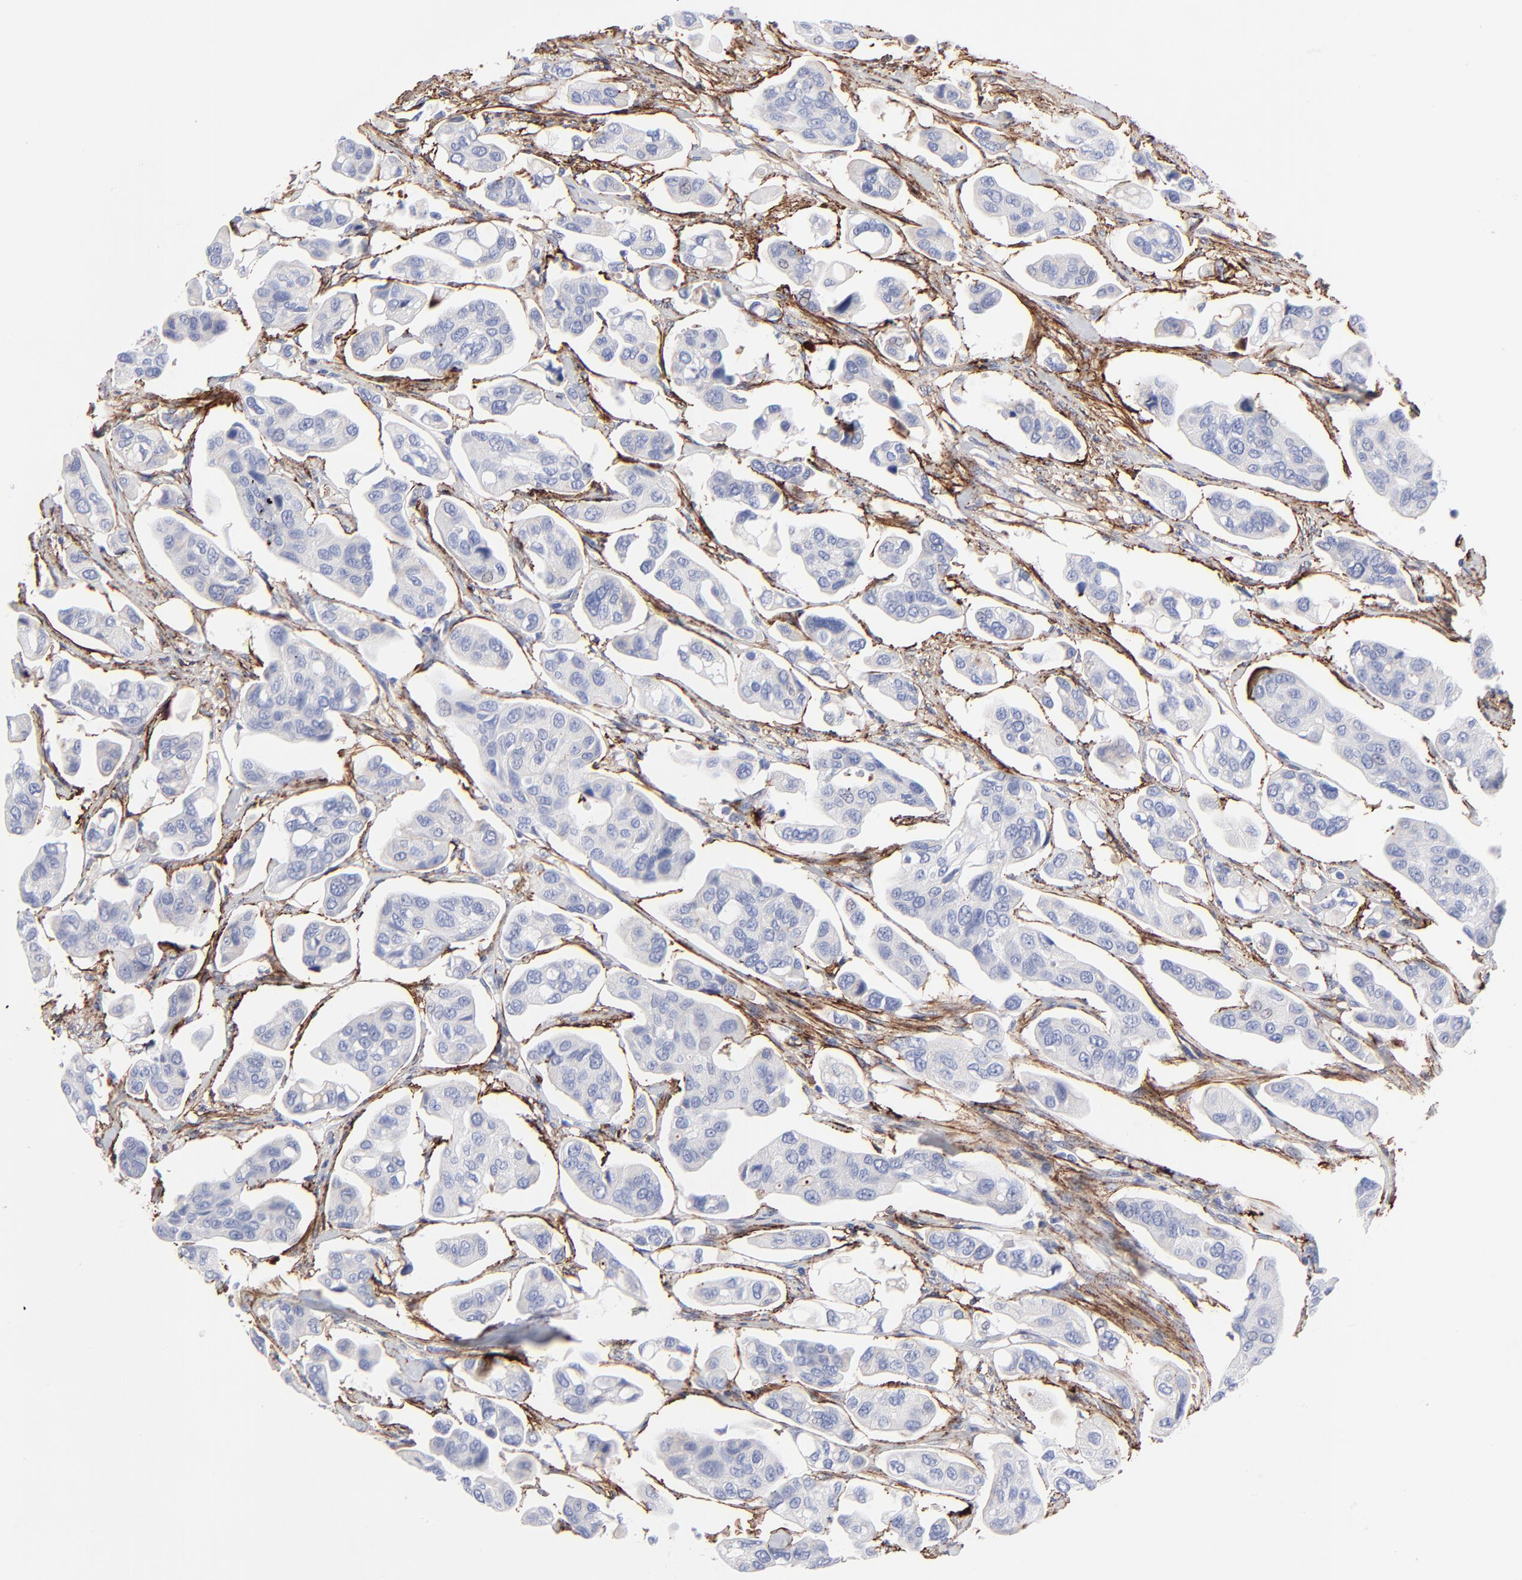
{"staining": {"intensity": "negative", "quantity": "none", "location": "none"}, "tissue": "urothelial cancer", "cell_type": "Tumor cells", "image_type": "cancer", "snomed": [{"axis": "morphology", "description": "Adenocarcinoma, NOS"}, {"axis": "topography", "description": "Urinary bladder"}], "caption": "Human adenocarcinoma stained for a protein using immunohistochemistry exhibits no positivity in tumor cells.", "gene": "FBLN2", "patient": {"sex": "male", "age": 61}}